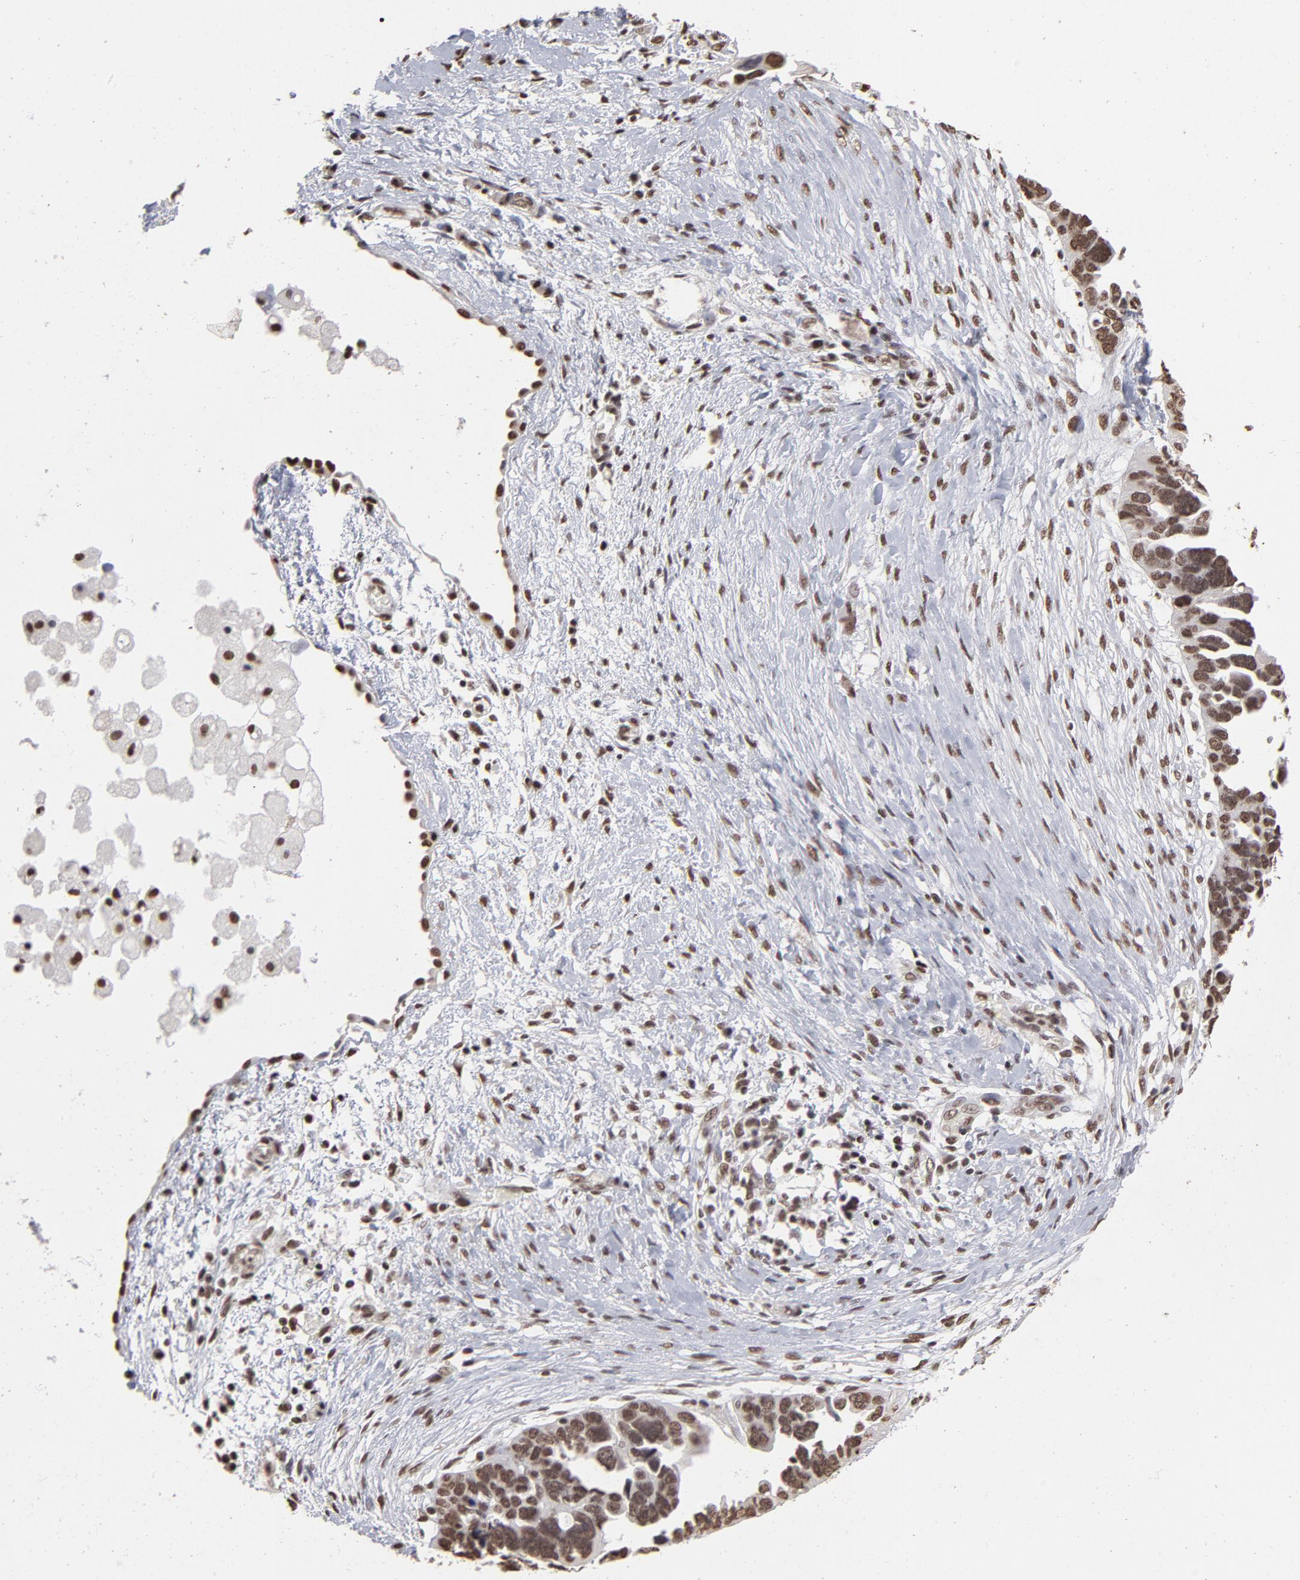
{"staining": {"intensity": "moderate", "quantity": ">75%", "location": "nuclear"}, "tissue": "ovarian cancer", "cell_type": "Tumor cells", "image_type": "cancer", "snomed": [{"axis": "morphology", "description": "Cystadenocarcinoma, serous, NOS"}, {"axis": "topography", "description": "Ovary"}], "caption": "There is medium levels of moderate nuclear positivity in tumor cells of ovarian cancer (serous cystadenocarcinoma), as demonstrated by immunohistochemical staining (brown color).", "gene": "ZNF3", "patient": {"sex": "female", "age": 63}}